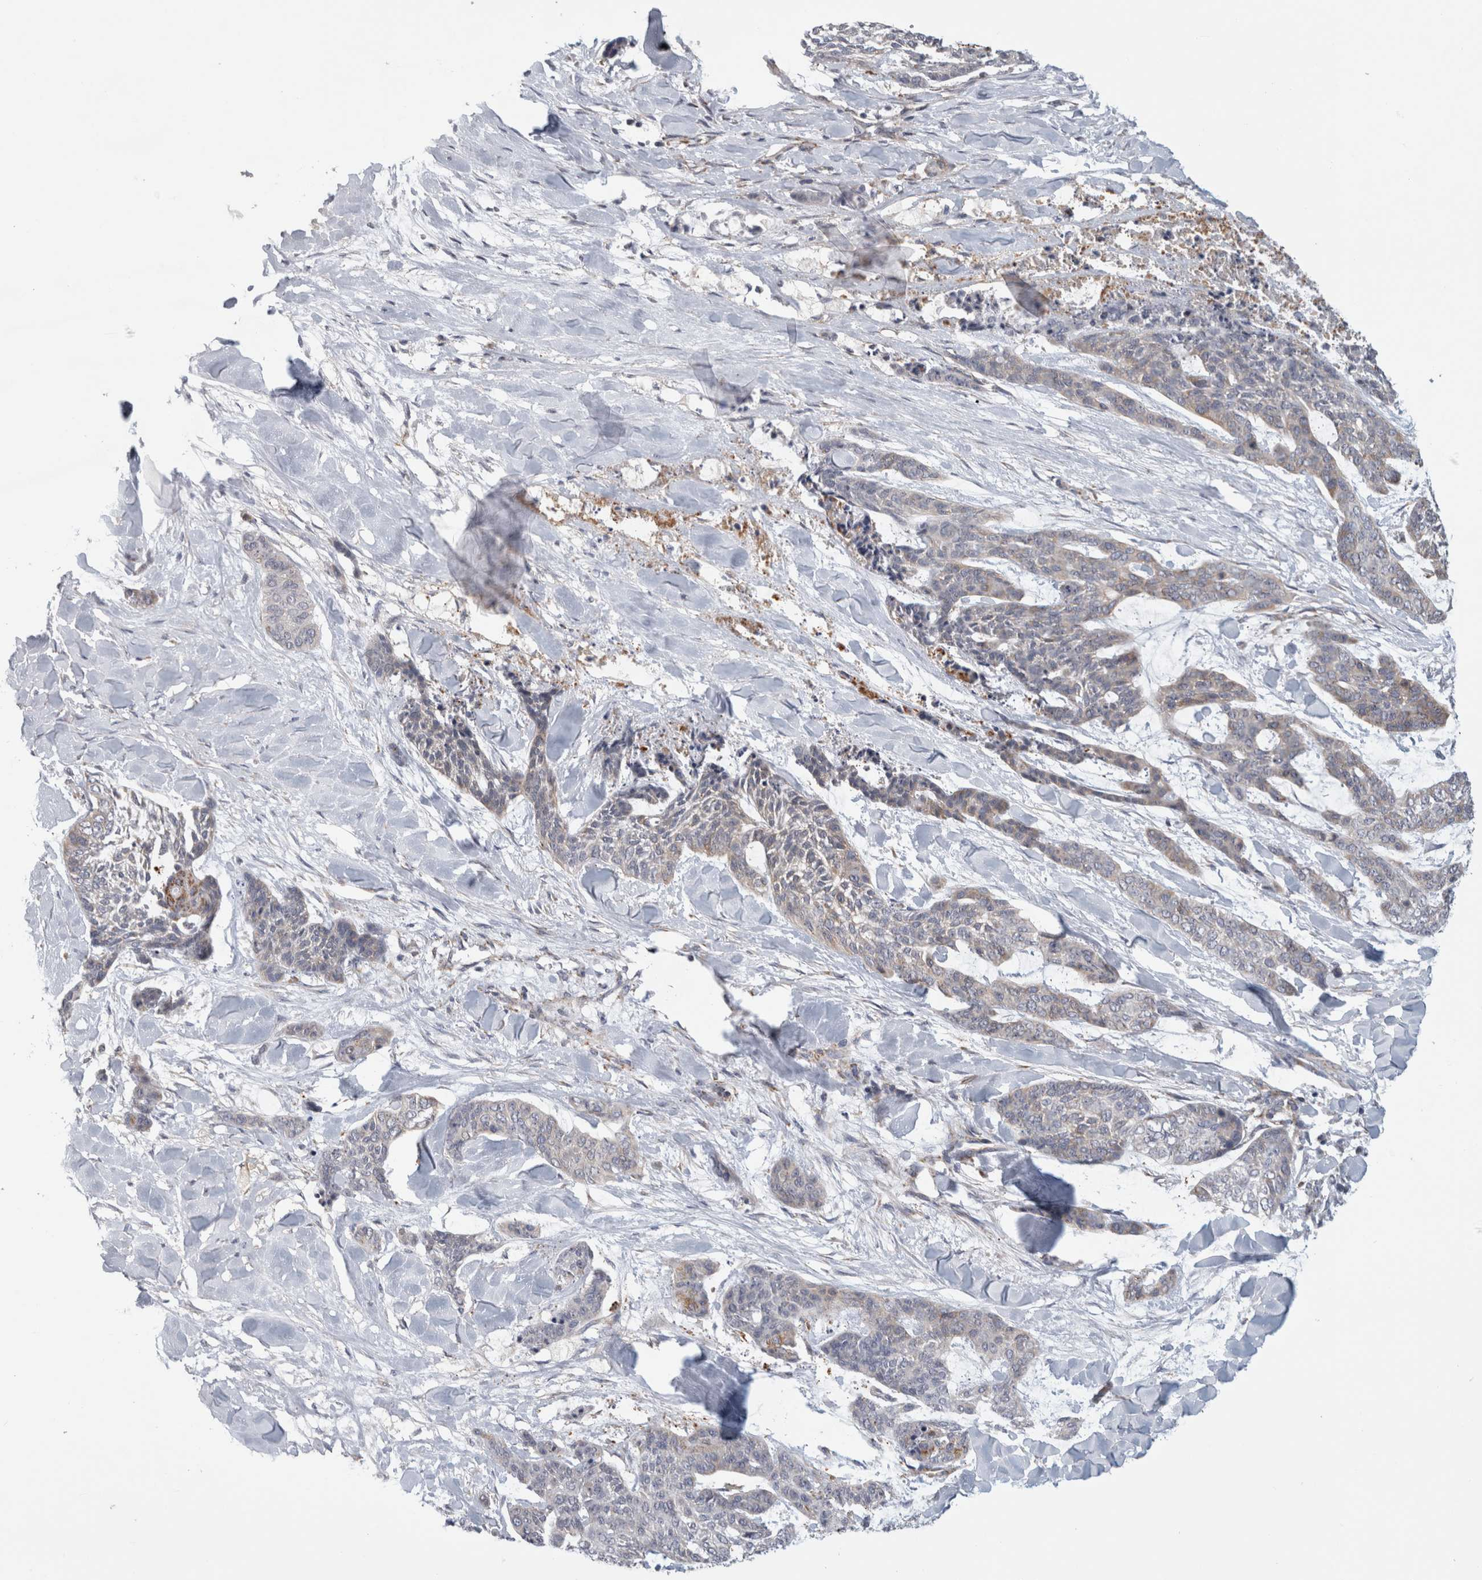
{"staining": {"intensity": "weak", "quantity": "<25%", "location": "cytoplasmic/membranous"}, "tissue": "skin cancer", "cell_type": "Tumor cells", "image_type": "cancer", "snomed": [{"axis": "morphology", "description": "Basal cell carcinoma"}, {"axis": "topography", "description": "Skin"}], "caption": "High magnification brightfield microscopy of skin cancer stained with DAB (3,3'-diaminobenzidine) (brown) and counterstained with hematoxylin (blue): tumor cells show no significant expression.", "gene": "RAB18", "patient": {"sex": "female", "age": 64}}